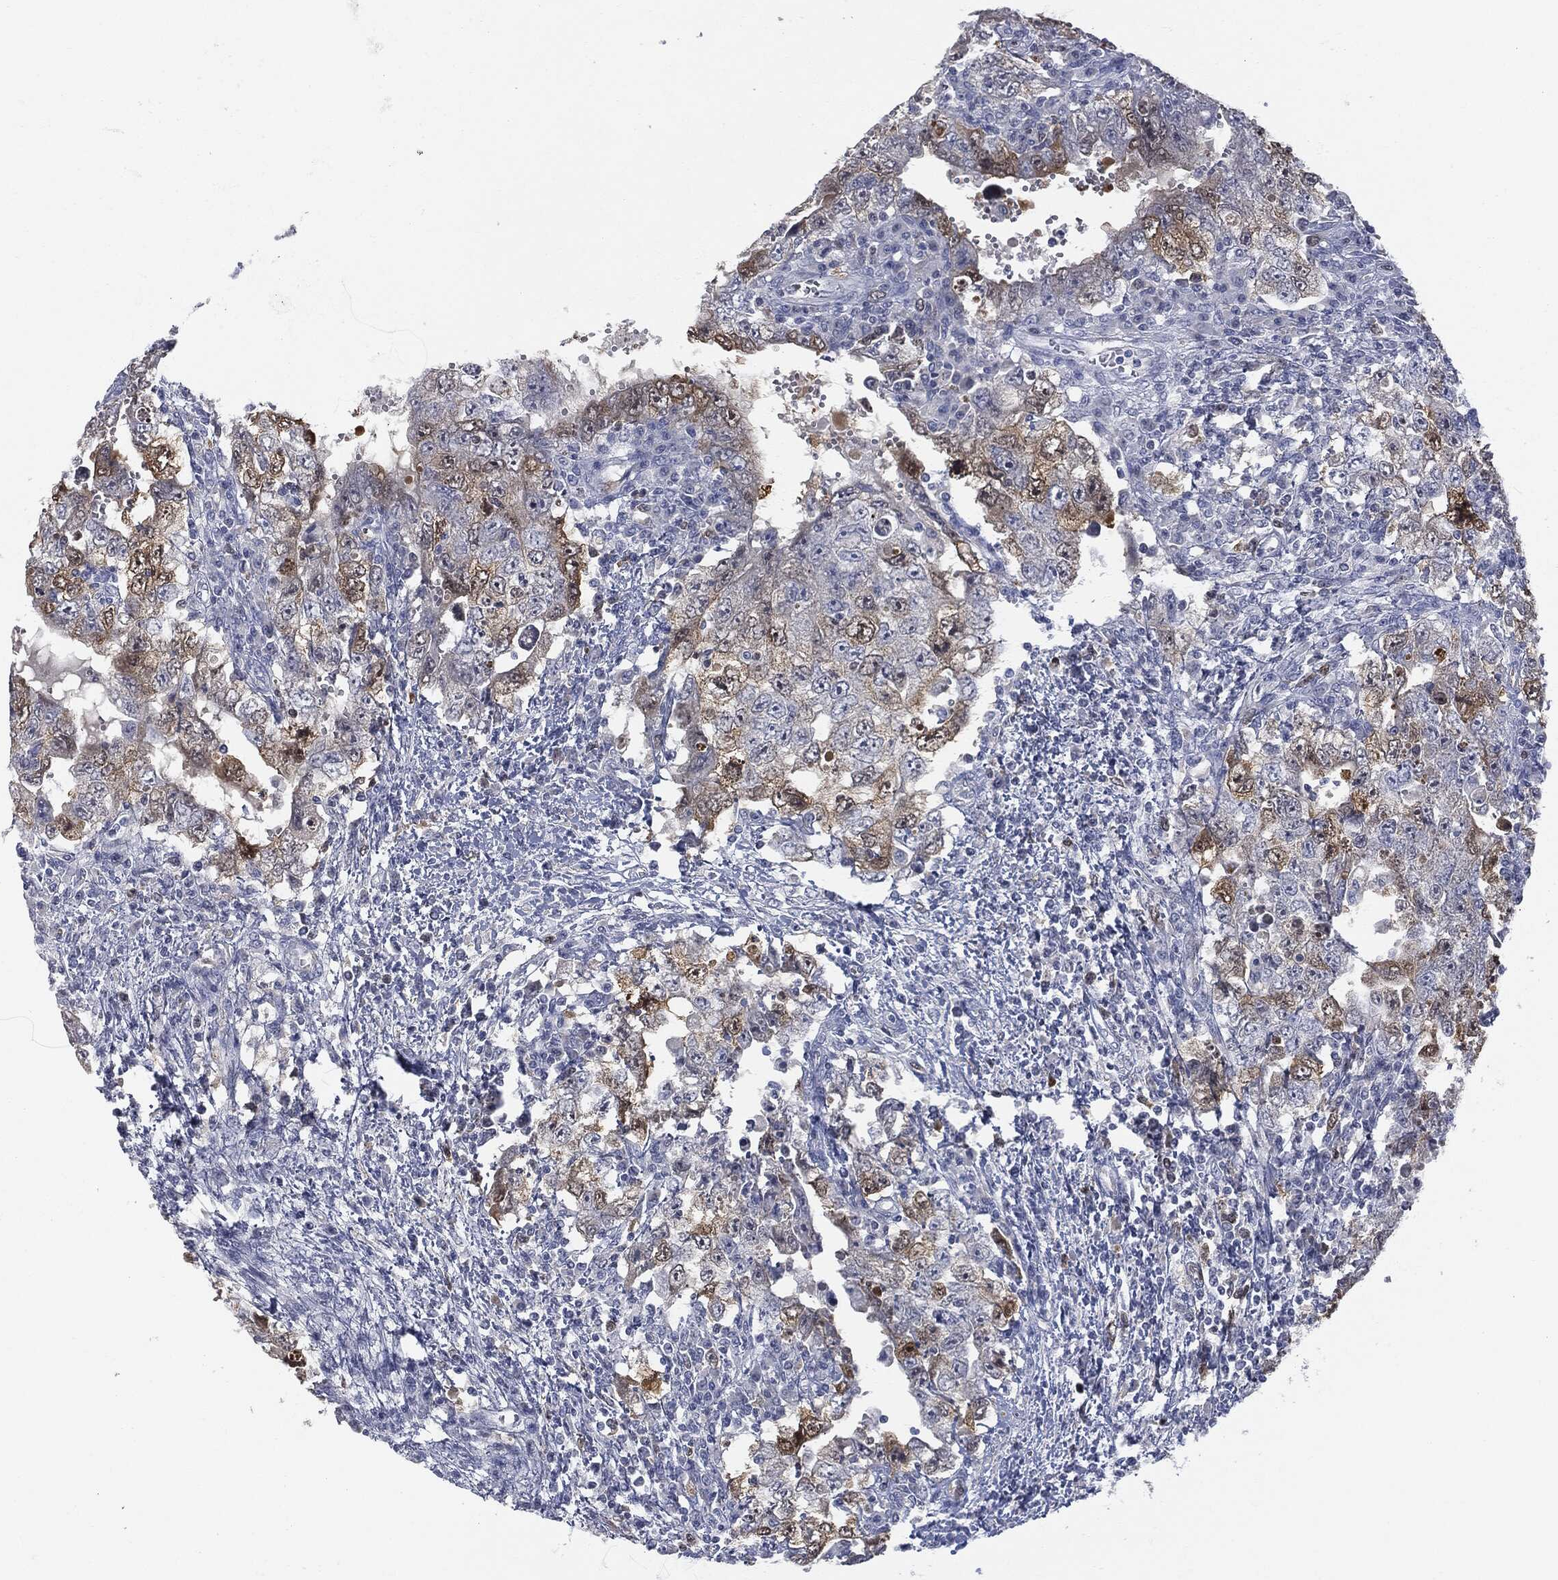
{"staining": {"intensity": "strong", "quantity": "25%-75%", "location": "cytoplasmic/membranous"}, "tissue": "testis cancer", "cell_type": "Tumor cells", "image_type": "cancer", "snomed": [{"axis": "morphology", "description": "Carcinoma, Embryonal, NOS"}, {"axis": "topography", "description": "Testis"}], "caption": "About 25%-75% of tumor cells in testis cancer (embryonal carcinoma) display strong cytoplasmic/membranous protein expression as visualized by brown immunohistochemical staining.", "gene": "UBE2C", "patient": {"sex": "male", "age": 26}}